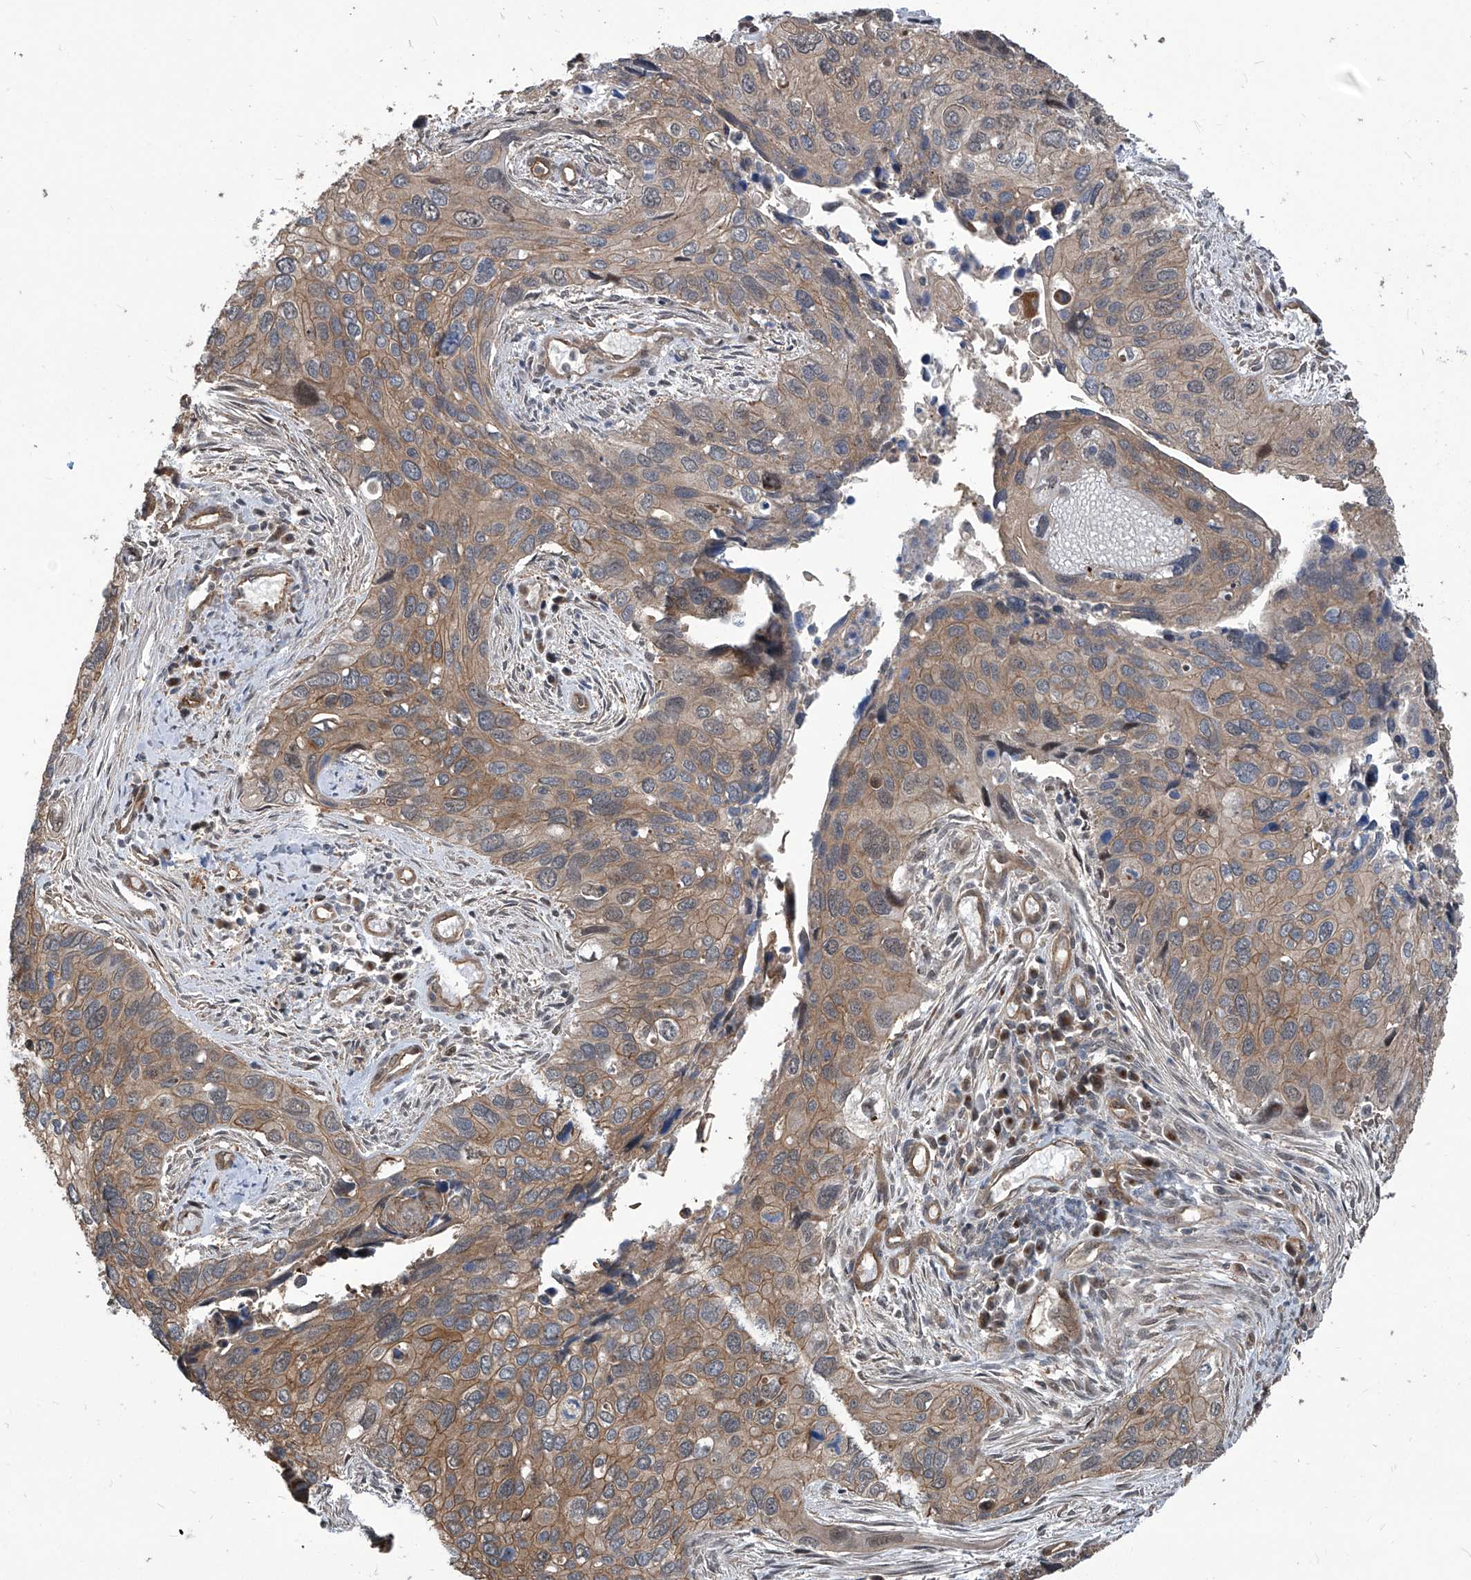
{"staining": {"intensity": "moderate", "quantity": ">75%", "location": "cytoplasmic/membranous"}, "tissue": "cervical cancer", "cell_type": "Tumor cells", "image_type": "cancer", "snomed": [{"axis": "morphology", "description": "Squamous cell carcinoma, NOS"}, {"axis": "topography", "description": "Cervix"}], "caption": "The image exhibits immunohistochemical staining of cervical cancer. There is moderate cytoplasmic/membranous positivity is identified in approximately >75% of tumor cells.", "gene": "PSMB1", "patient": {"sex": "female", "age": 55}}